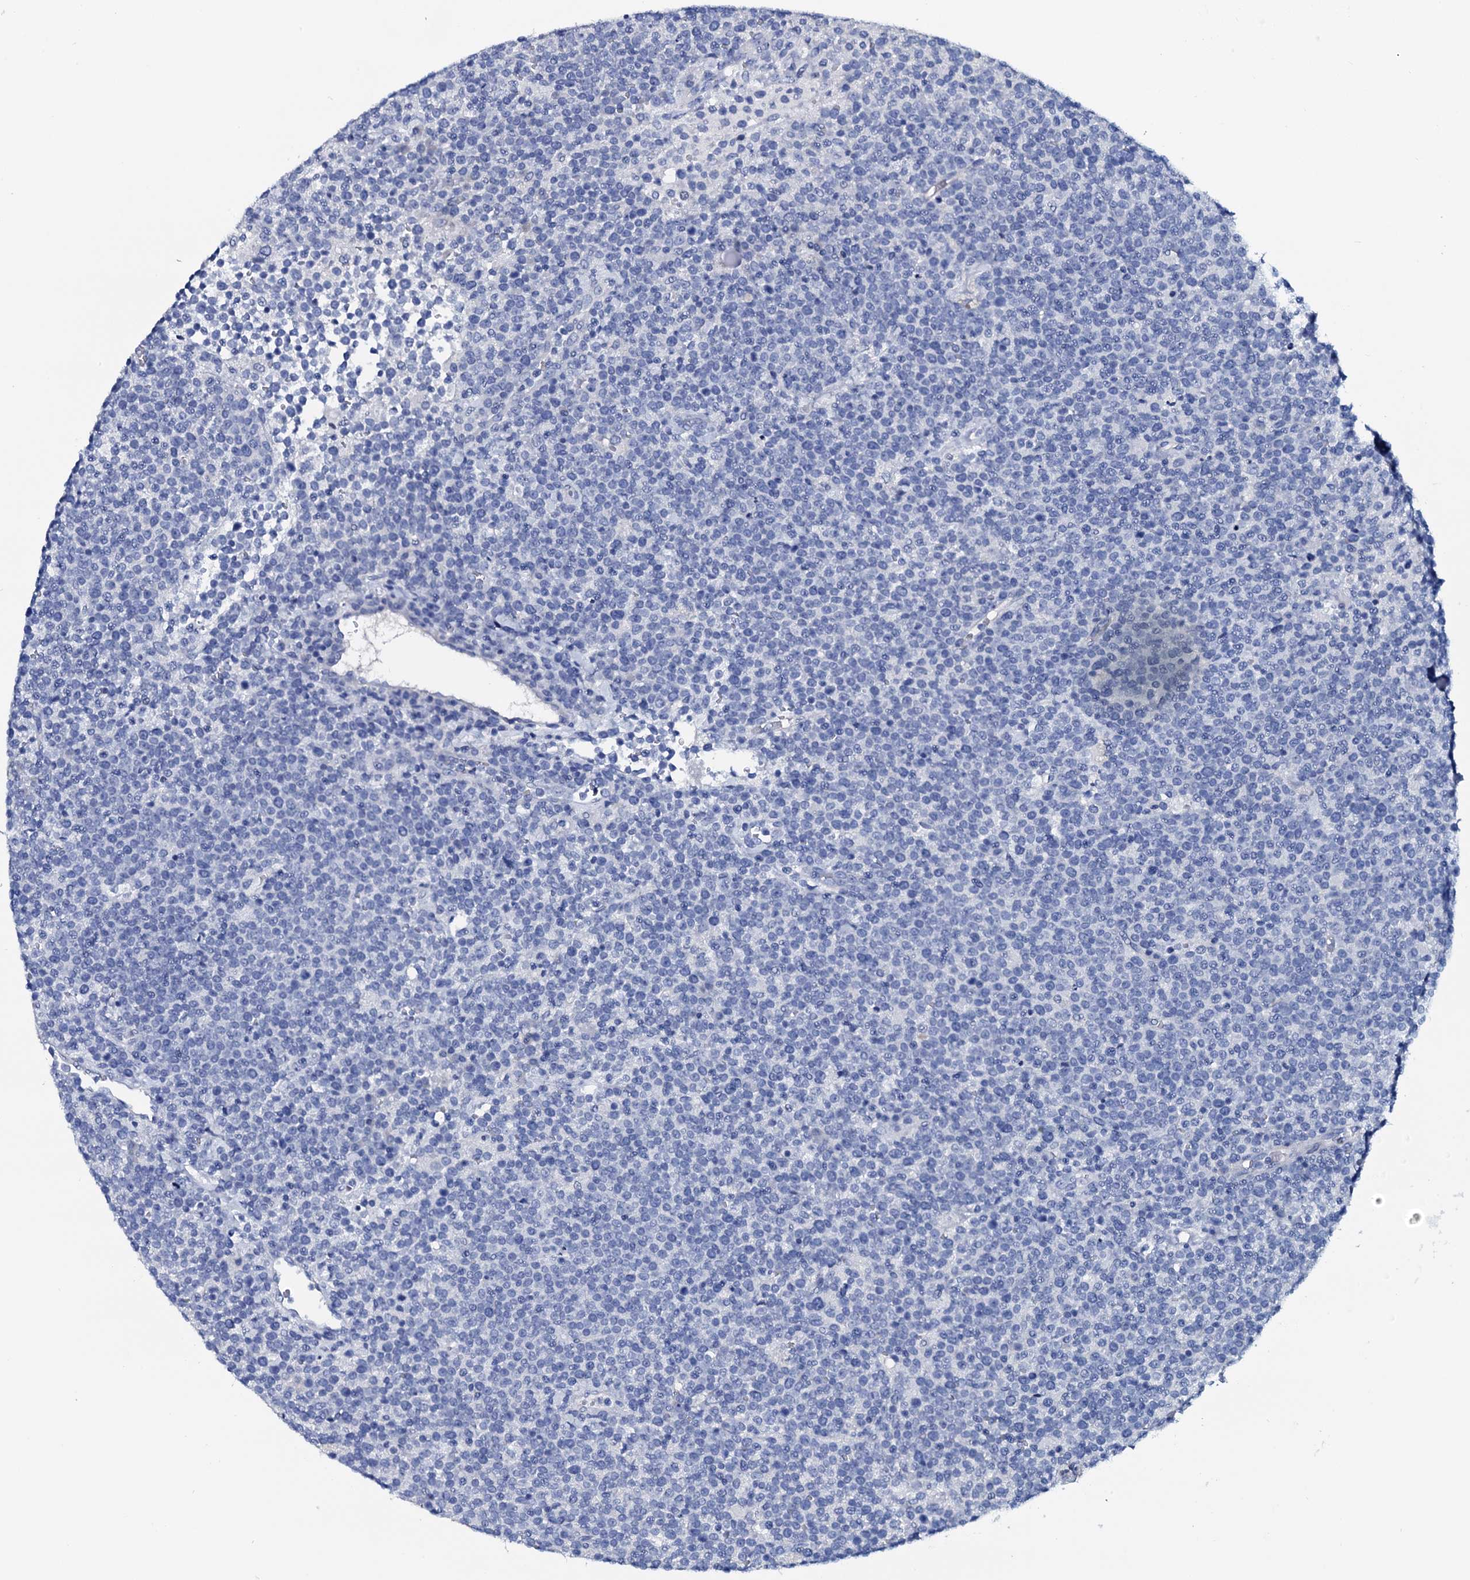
{"staining": {"intensity": "negative", "quantity": "none", "location": "none"}, "tissue": "lymphoma", "cell_type": "Tumor cells", "image_type": "cancer", "snomed": [{"axis": "morphology", "description": "Malignant lymphoma, non-Hodgkin's type, High grade"}, {"axis": "topography", "description": "Lymph node"}], "caption": "Immunohistochemistry (IHC) photomicrograph of neoplastic tissue: high-grade malignant lymphoma, non-Hodgkin's type stained with DAB (3,3'-diaminobenzidine) shows no significant protein positivity in tumor cells.", "gene": "GYS2", "patient": {"sex": "male", "age": 61}}